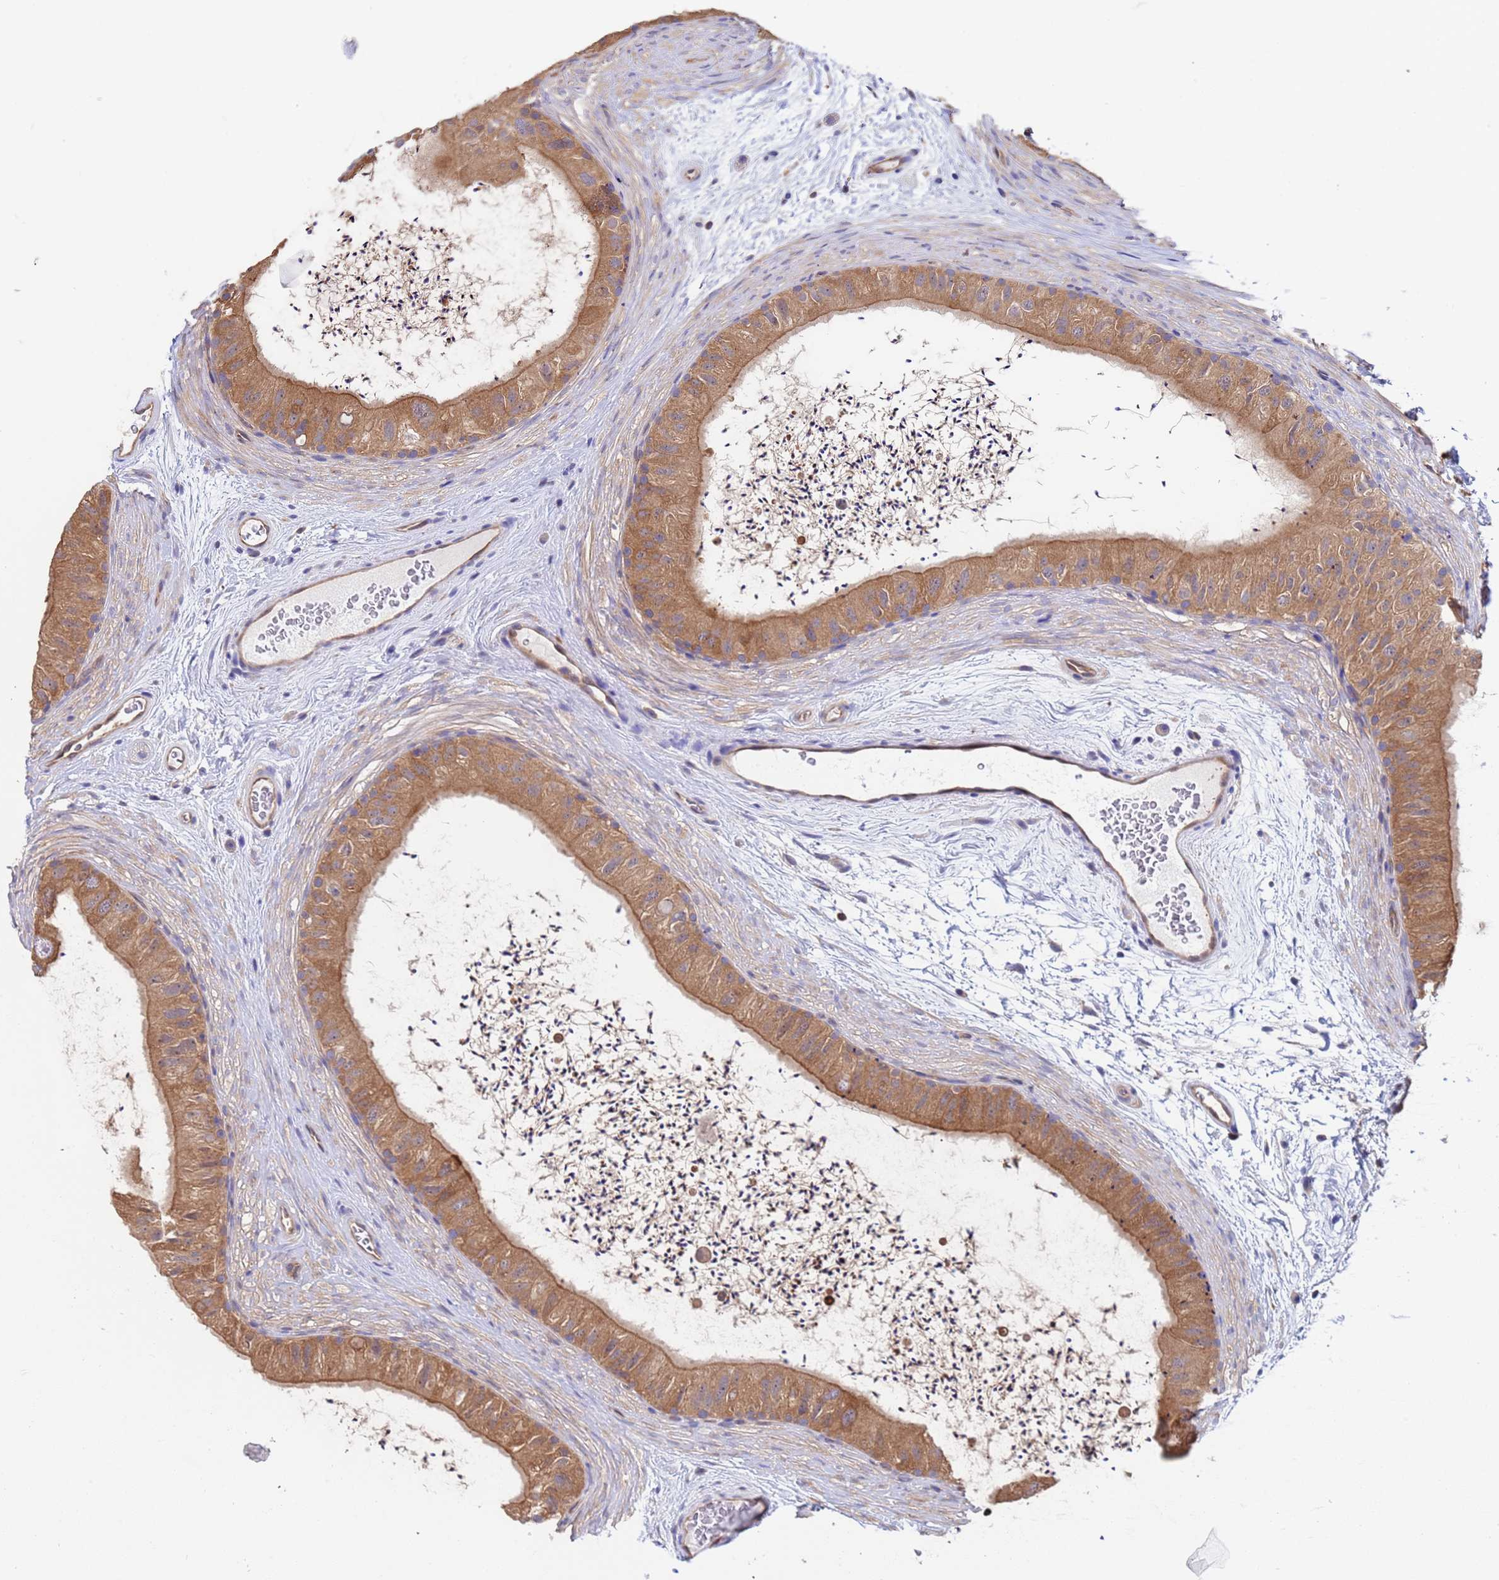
{"staining": {"intensity": "moderate", "quantity": ">75%", "location": "cytoplasmic/membranous"}, "tissue": "epididymis", "cell_type": "Glandular cells", "image_type": "normal", "snomed": [{"axis": "morphology", "description": "Normal tissue, NOS"}, {"axis": "topography", "description": "Epididymis"}], "caption": "Glandular cells show moderate cytoplasmic/membranous positivity in approximately >75% of cells in benign epididymis.", "gene": "FAM25A", "patient": {"sex": "male", "age": 50}}